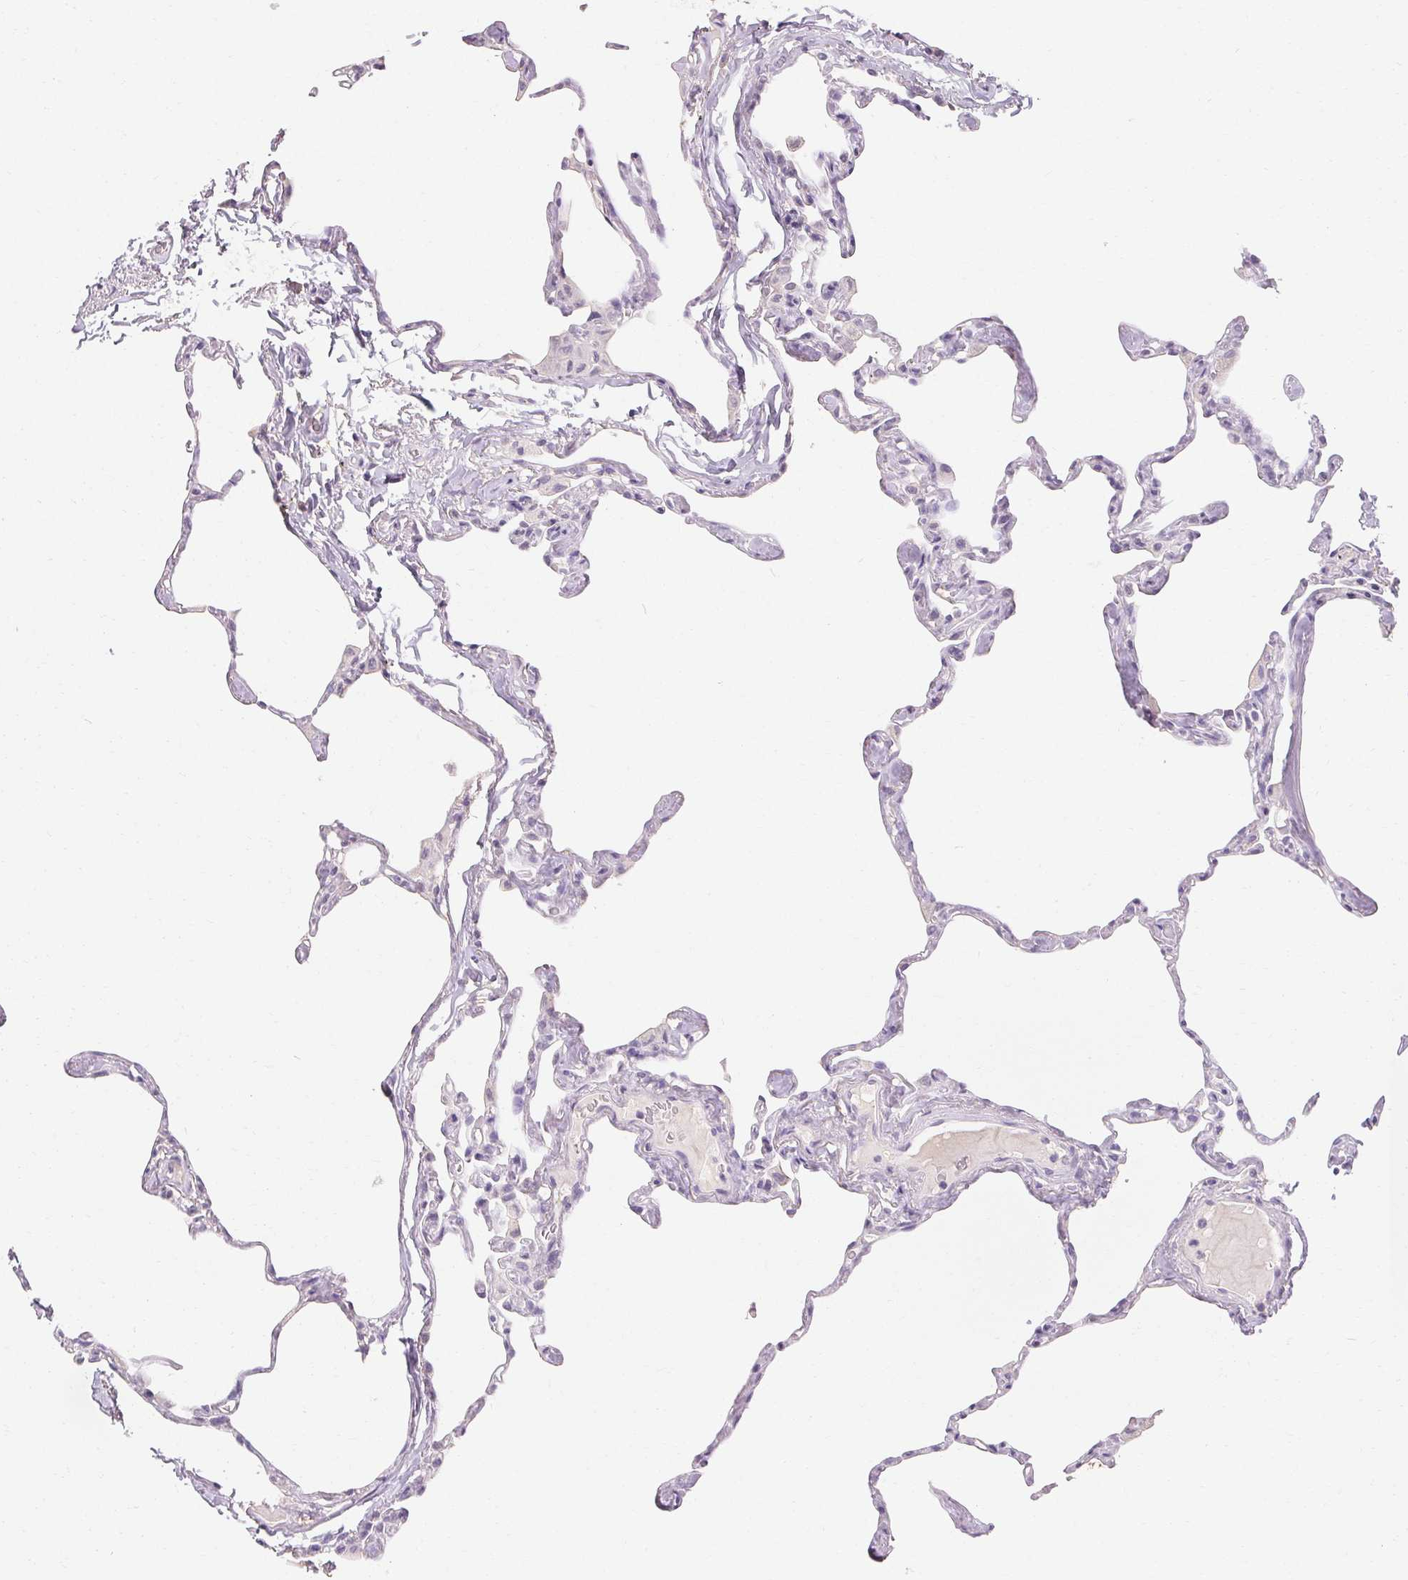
{"staining": {"intensity": "negative", "quantity": "none", "location": "none"}, "tissue": "lung", "cell_type": "Alveolar cells", "image_type": "normal", "snomed": [{"axis": "morphology", "description": "Normal tissue, NOS"}, {"axis": "topography", "description": "Lung"}], "caption": "DAB (3,3'-diaminobenzidine) immunohistochemical staining of unremarkable human lung reveals no significant positivity in alveolar cells. The staining is performed using DAB brown chromogen with nuclei counter-stained in using hematoxylin.", "gene": "MAP7D2", "patient": {"sex": "male", "age": 65}}